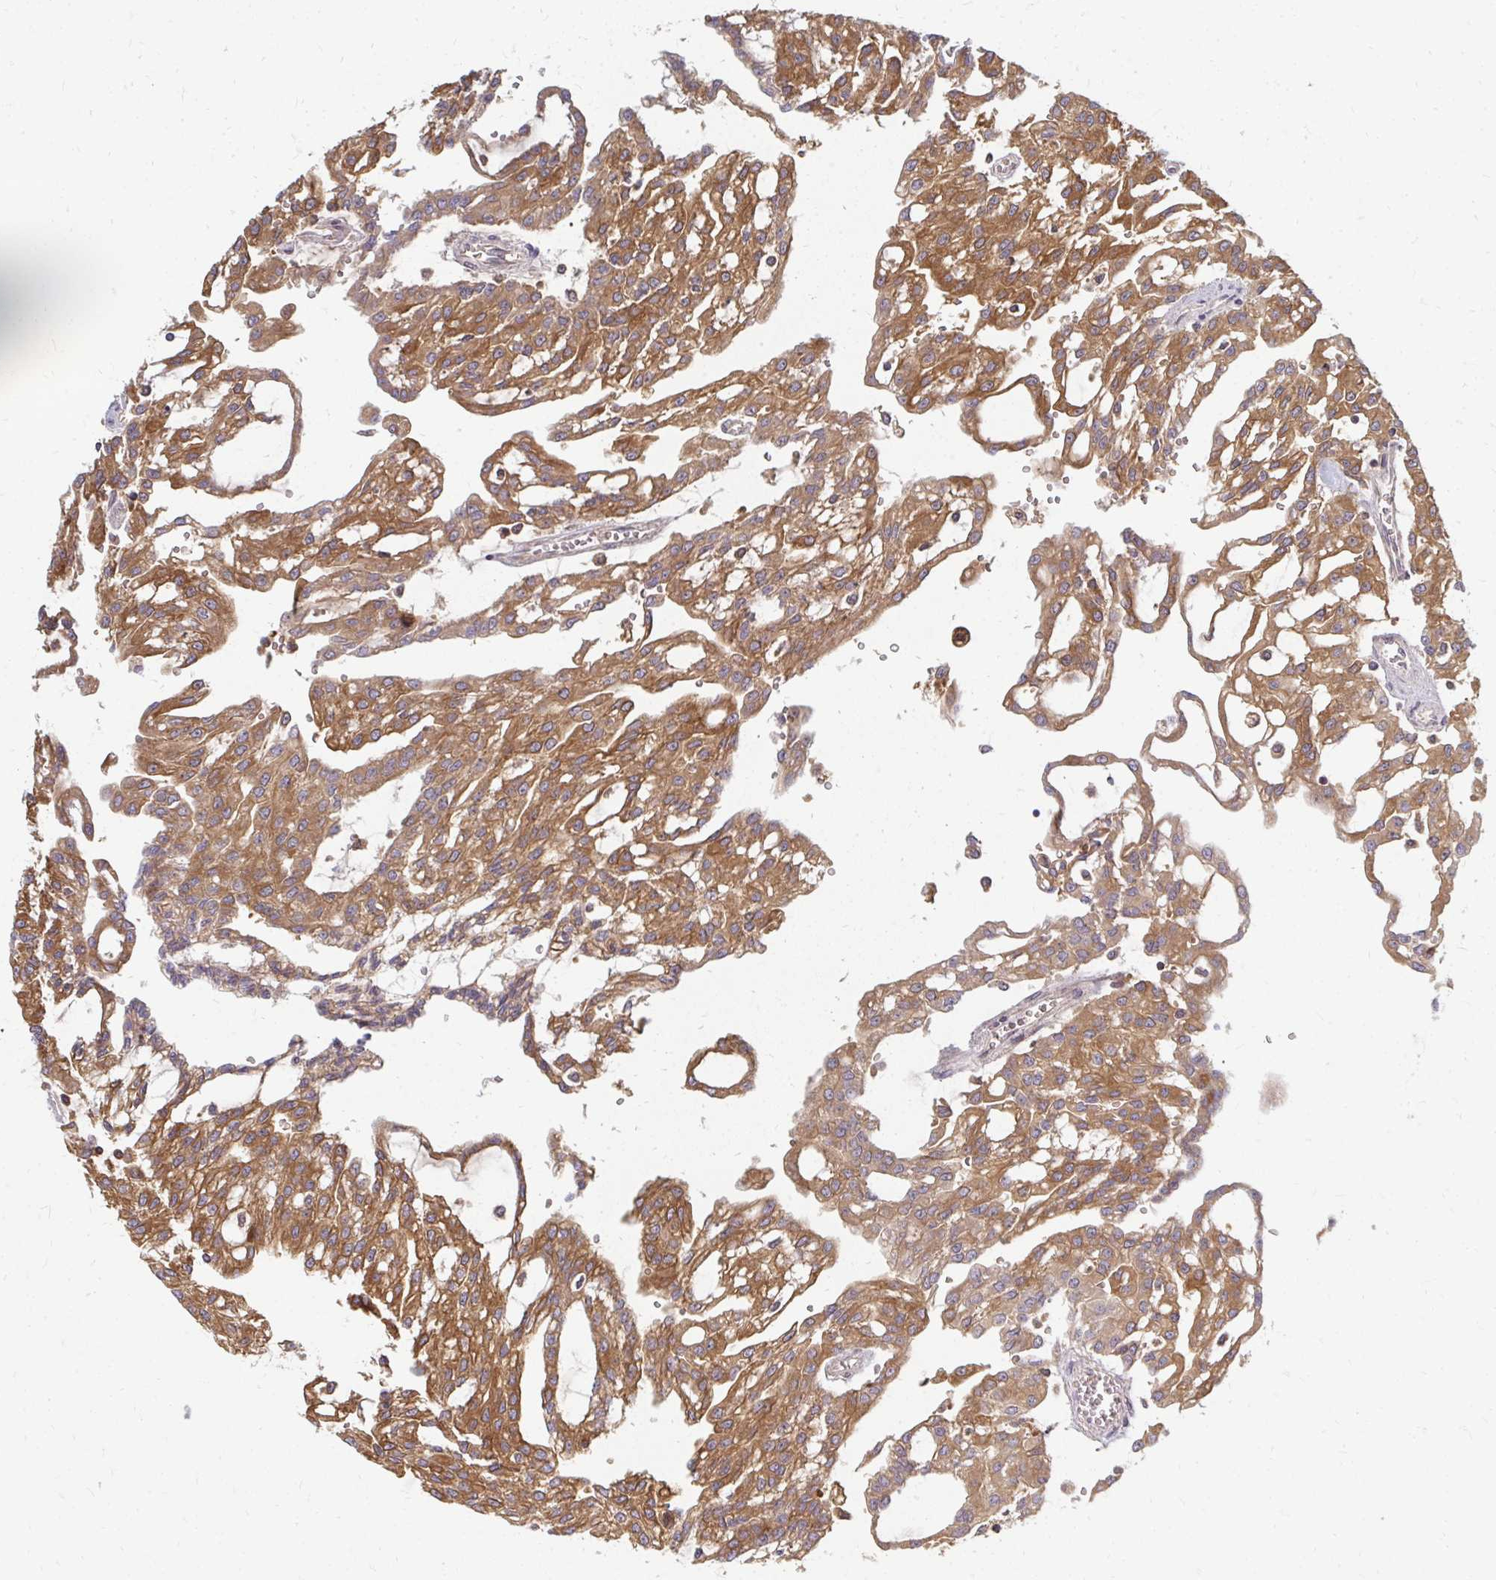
{"staining": {"intensity": "strong", "quantity": ">75%", "location": "cytoplasmic/membranous"}, "tissue": "renal cancer", "cell_type": "Tumor cells", "image_type": "cancer", "snomed": [{"axis": "morphology", "description": "Adenocarcinoma, NOS"}, {"axis": "topography", "description": "Kidney"}], "caption": "This is an image of IHC staining of renal adenocarcinoma, which shows strong staining in the cytoplasmic/membranous of tumor cells.", "gene": "ZNF285", "patient": {"sex": "male", "age": 63}}